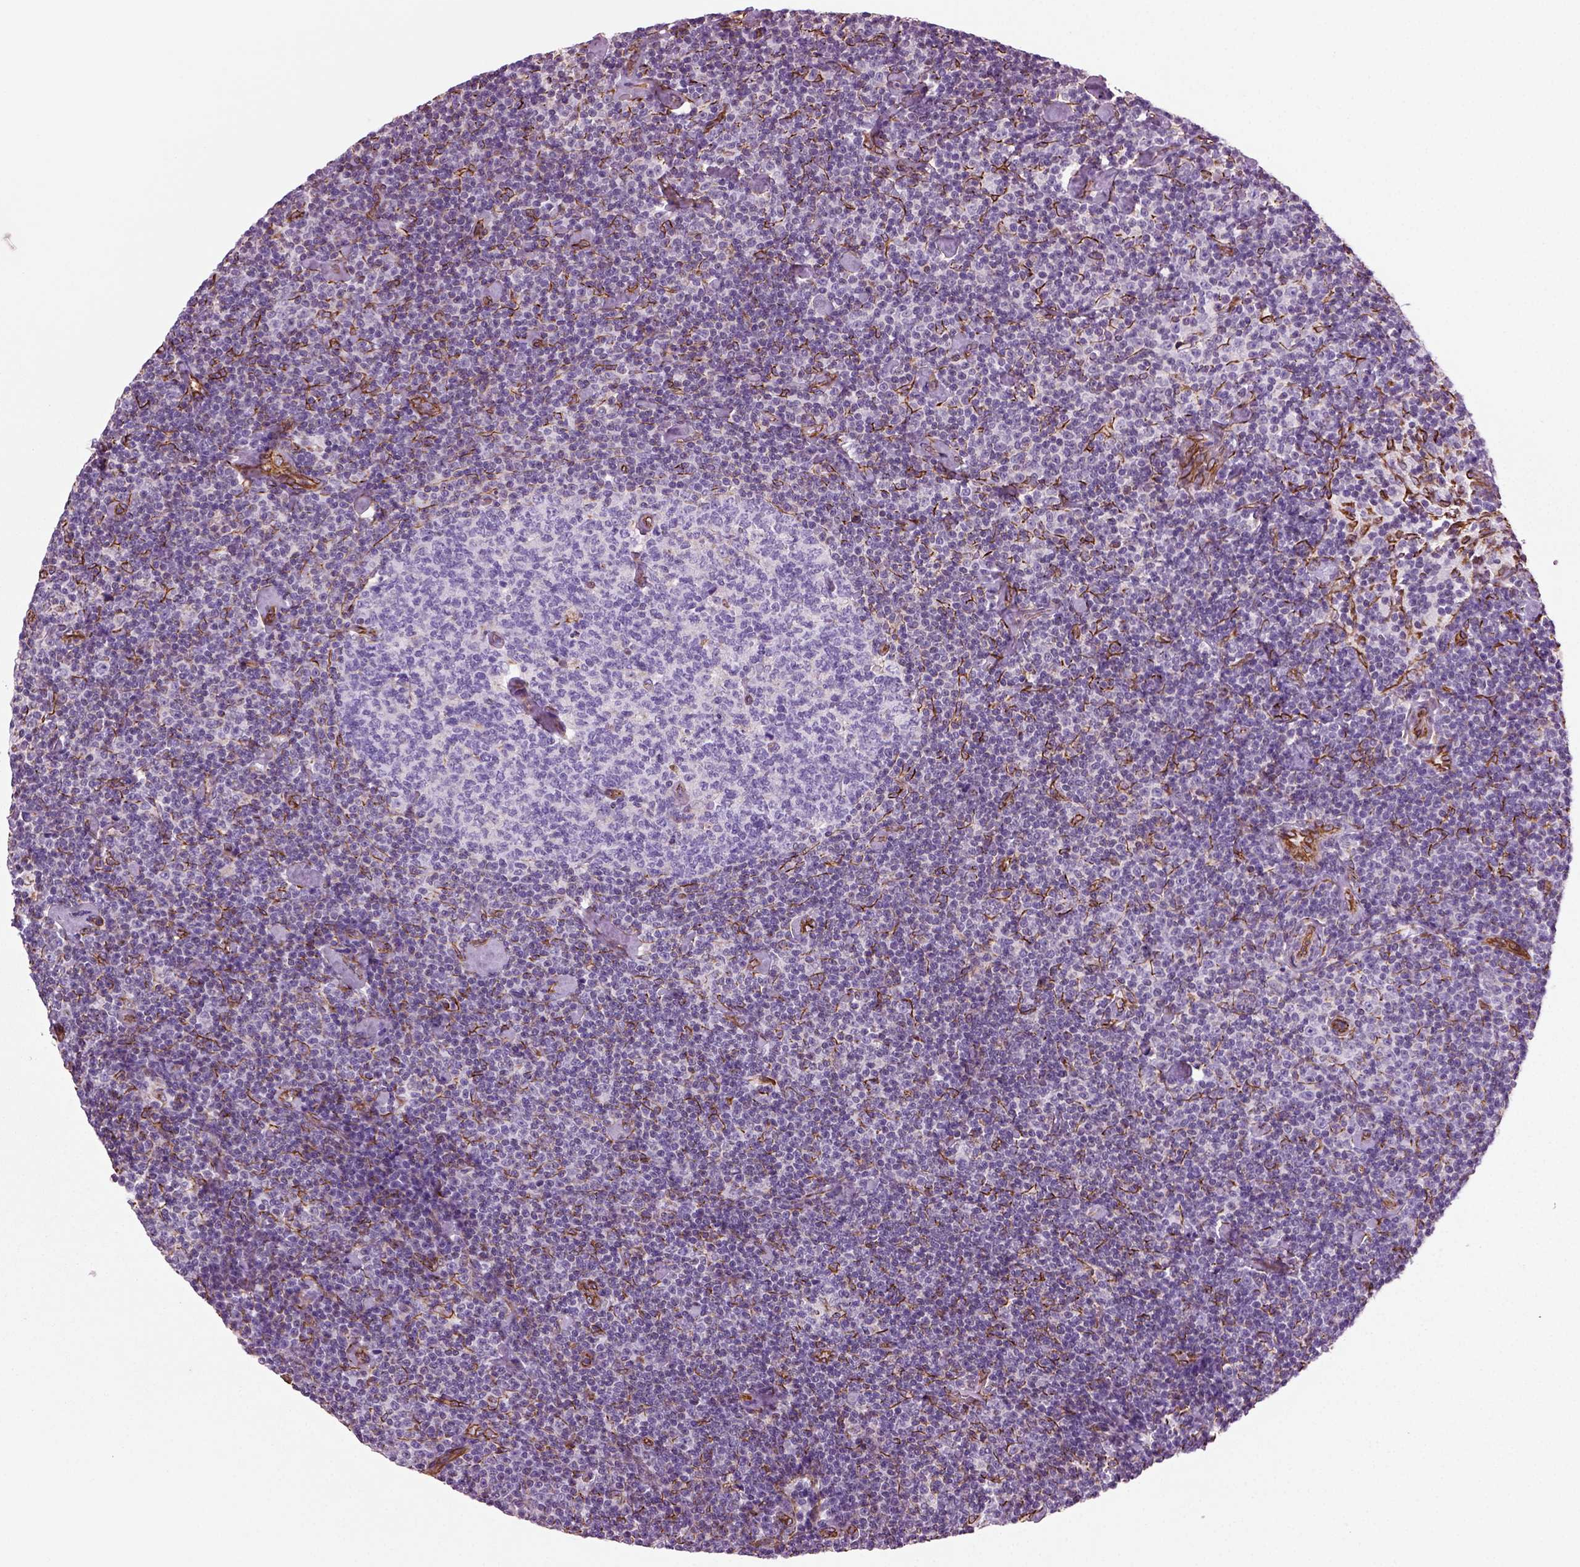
{"staining": {"intensity": "negative", "quantity": "none", "location": "none"}, "tissue": "lymphoma", "cell_type": "Tumor cells", "image_type": "cancer", "snomed": [{"axis": "morphology", "description": "Malignant lymphoma, non-Hodgkin's type, Low grade"}, {"axis": "topography", "description": "Lymph node"}], "caption": "Immunohistochemistry image of neoplastic tissue: low-grade malignant lymphoma, non-Hodgkin's type stained with DAB reveals no significant protein expression in tumor cells. Nuclei are stained in blue.", "gene": "ACER3", "patient": {"sex": "male", "age": 81}}